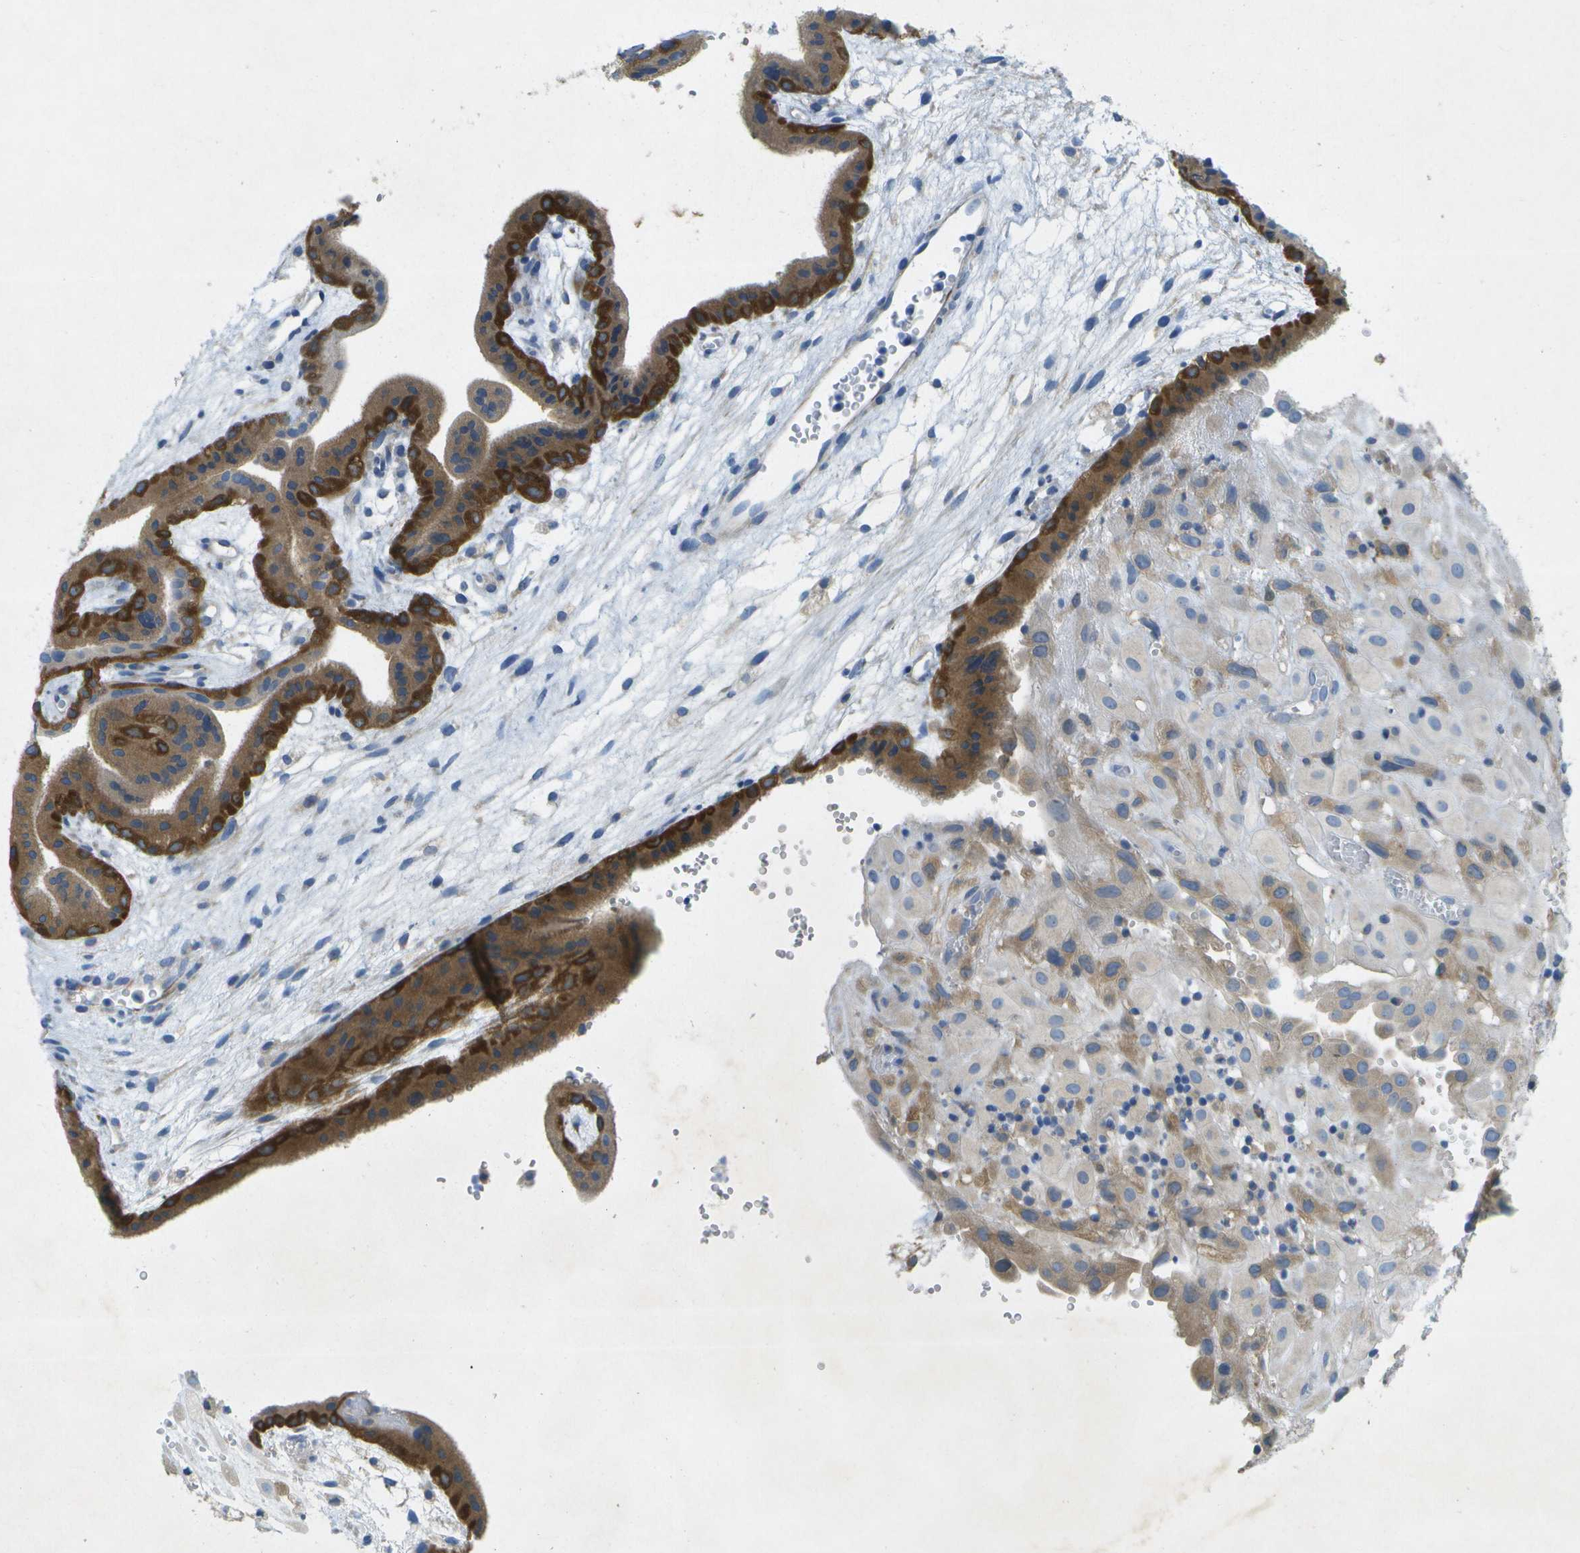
{"staining": {"intensity": "strong", "quantity": ">75%", "location": "cytoplasmic/membranous"}, "tissue": "placenta", "cell_type": "Decidual cells", "image_type": "normal", "snomed": [{"axis": "morphology", "description": "Normal tissue, NOS"}, {"axis": "topography", "description": "Placenta"}], "caption": "Placenta stained with DAB immunohistochemistry (IHC) demonstrates high levels of strong cytoplasmic/membranous expression in approximately >75% of decidual cells. The staining is performed using DAB (3,3'-diaminobenzidine) brown chromogen to label protein expression. The nuclei are counter-stained blue using hematoxylin.", "gene": "WNK2", "patient": {"sex": "female", "age": 18}}